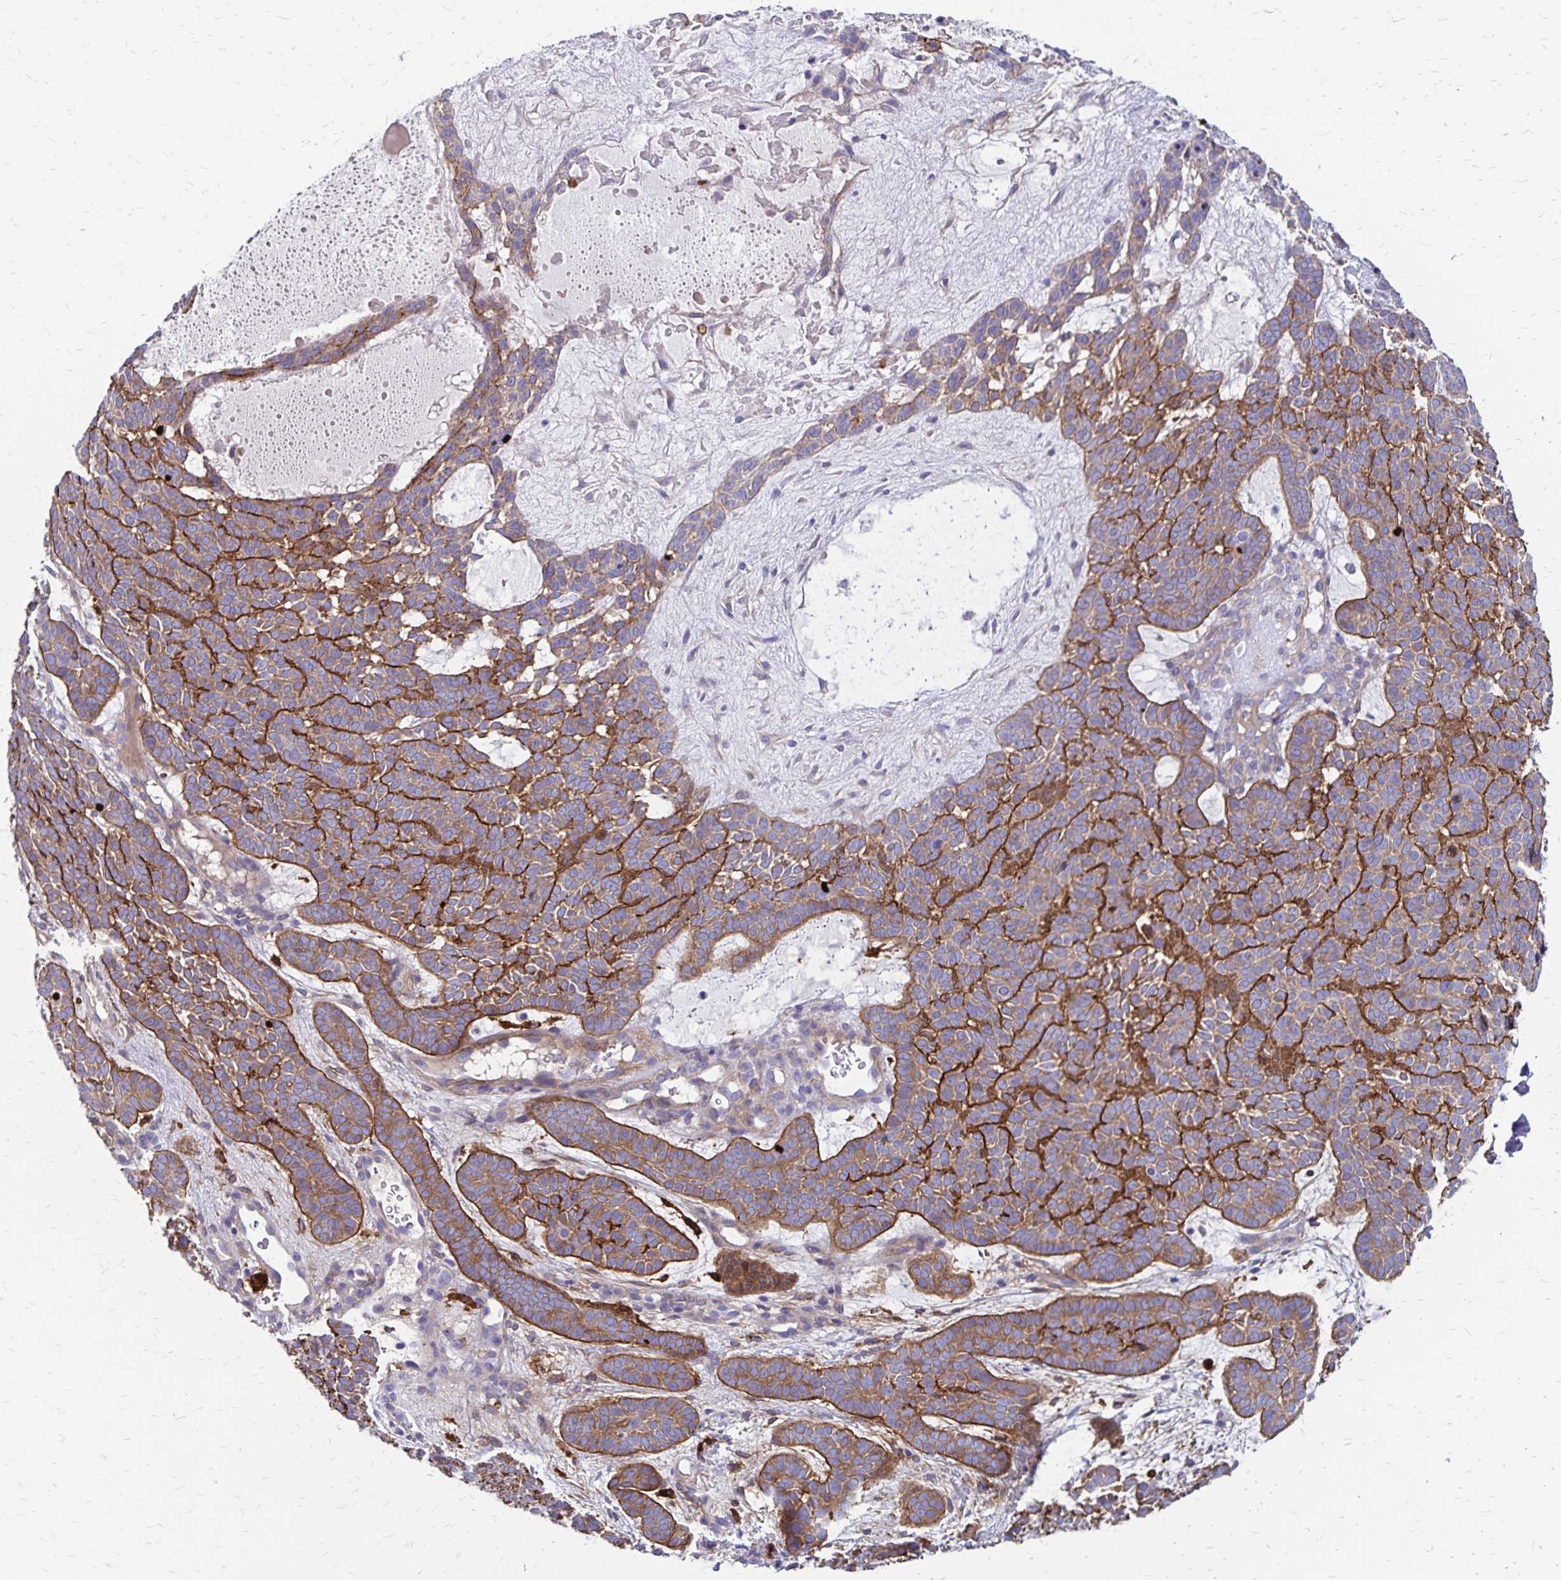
{"staining": {"intensity": "moderate", "quantity": ">75%", "location": "cytoplasmic/membranous"}, "tissue": "skin cancer", "cell_type": "Tumor cells", "image_type": "cancer", "snomed": [{"axis": "morphology", "description": "Basal cell carcinoma"}, {"axis": "topography", "description": "Skin"}], "caption": "Moderate cytoplasmic/membranous protein positivity is appreciated in approximately >75% of tumor cells in skin cancer.", "gene": "TNS3", "patient": {"sex": "female", "age": 82}}